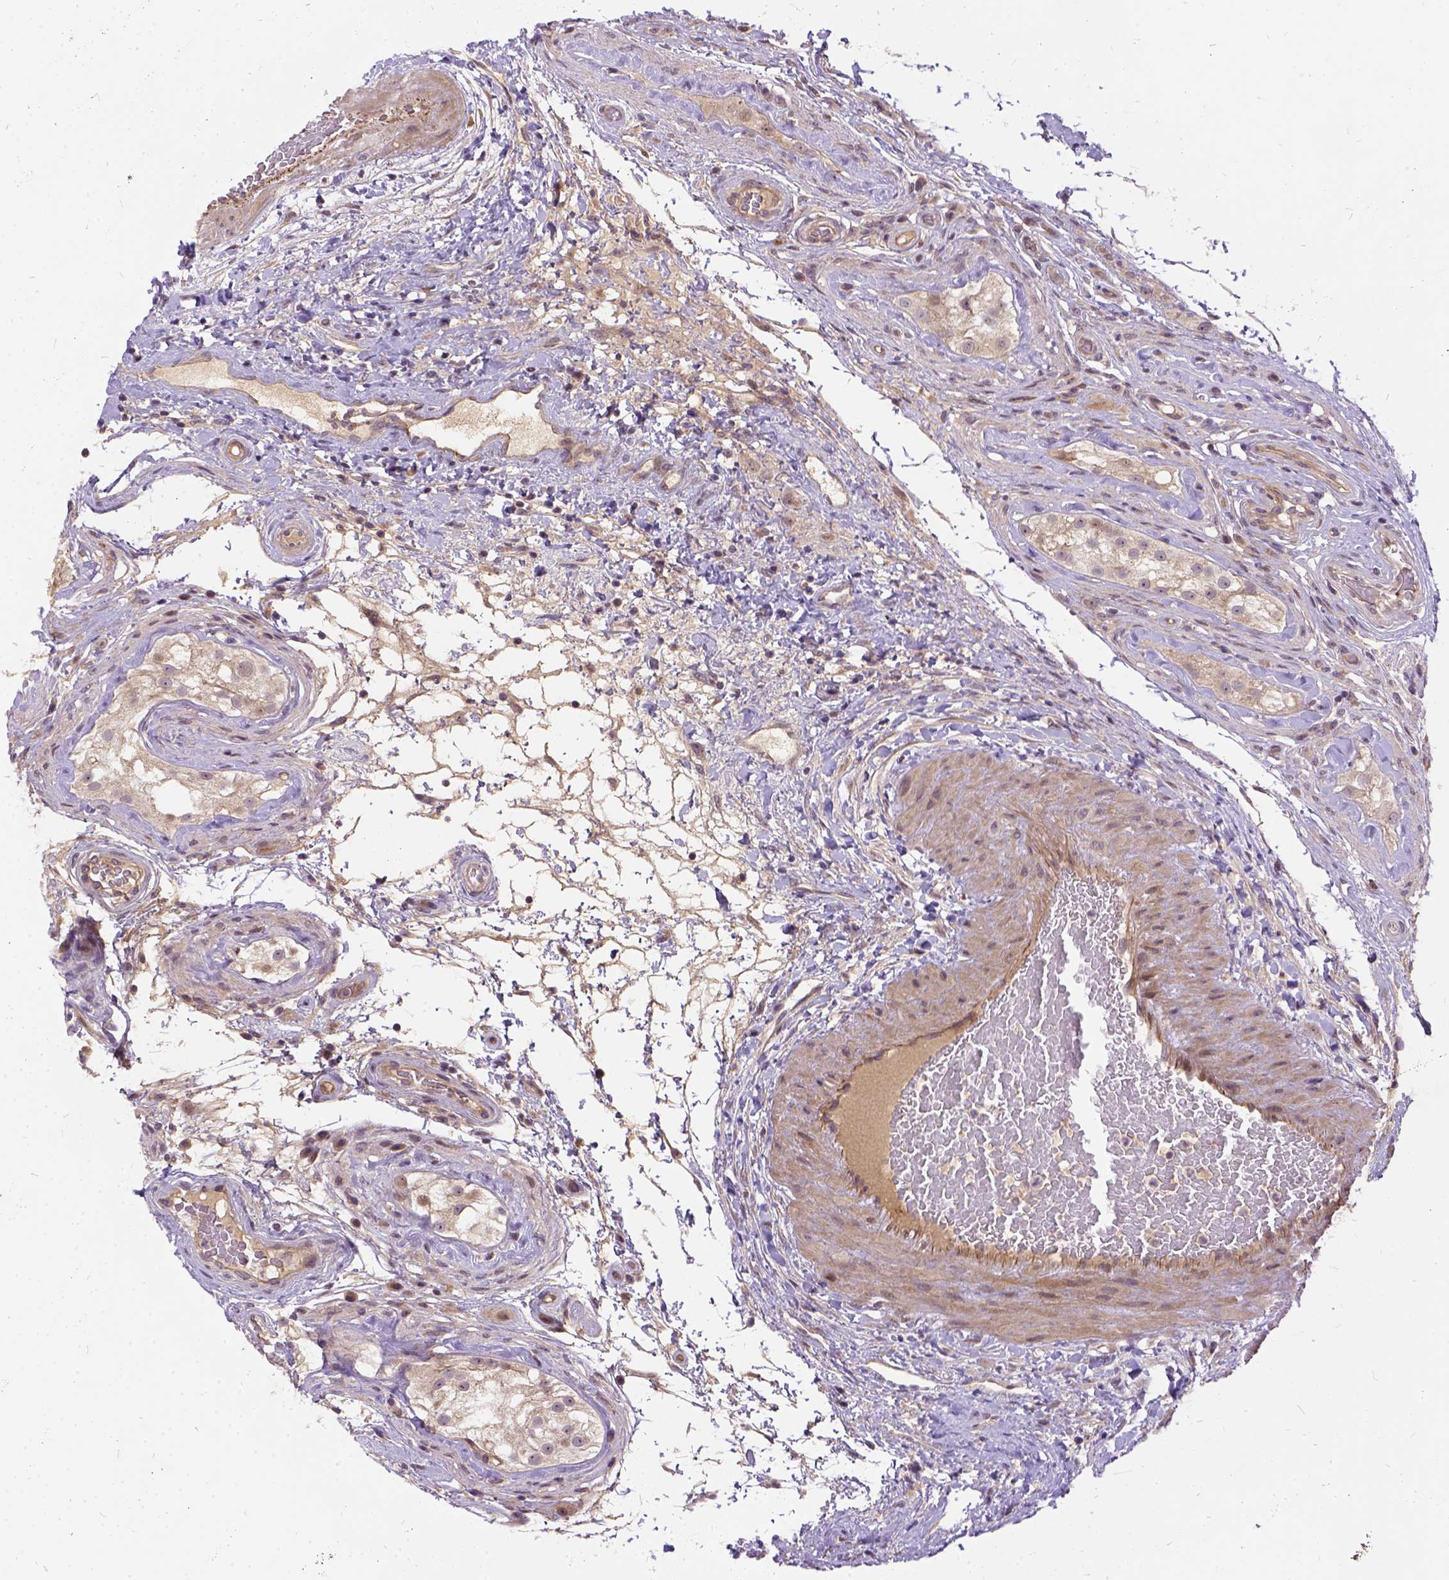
{"staining": {"intensity": "moderate", "quantity": "<25%", "location": "cytoplasmic/membranous,nuclear"}, "tissue": "testis cancer", "cell_type": "Tumor cells", "image_type": "cancer", "snomed": [{"axis": "morphology", "description": "Seminoma, NOS"}, {"axis": "morphology", "description": "Carcinoma, Embryonal, NOS"}, {"axis": "topography", "description": "Testis"}], "caption": "Immunohistochemistry (IHC) of seminoma (testis) demonstrates low levels of moderate cytoplasmic/membranous and nuclear expression in approximately <25% of tumor cells.", "gene": "ILRUN", "patient": {"sex": "male", "age": 41}}